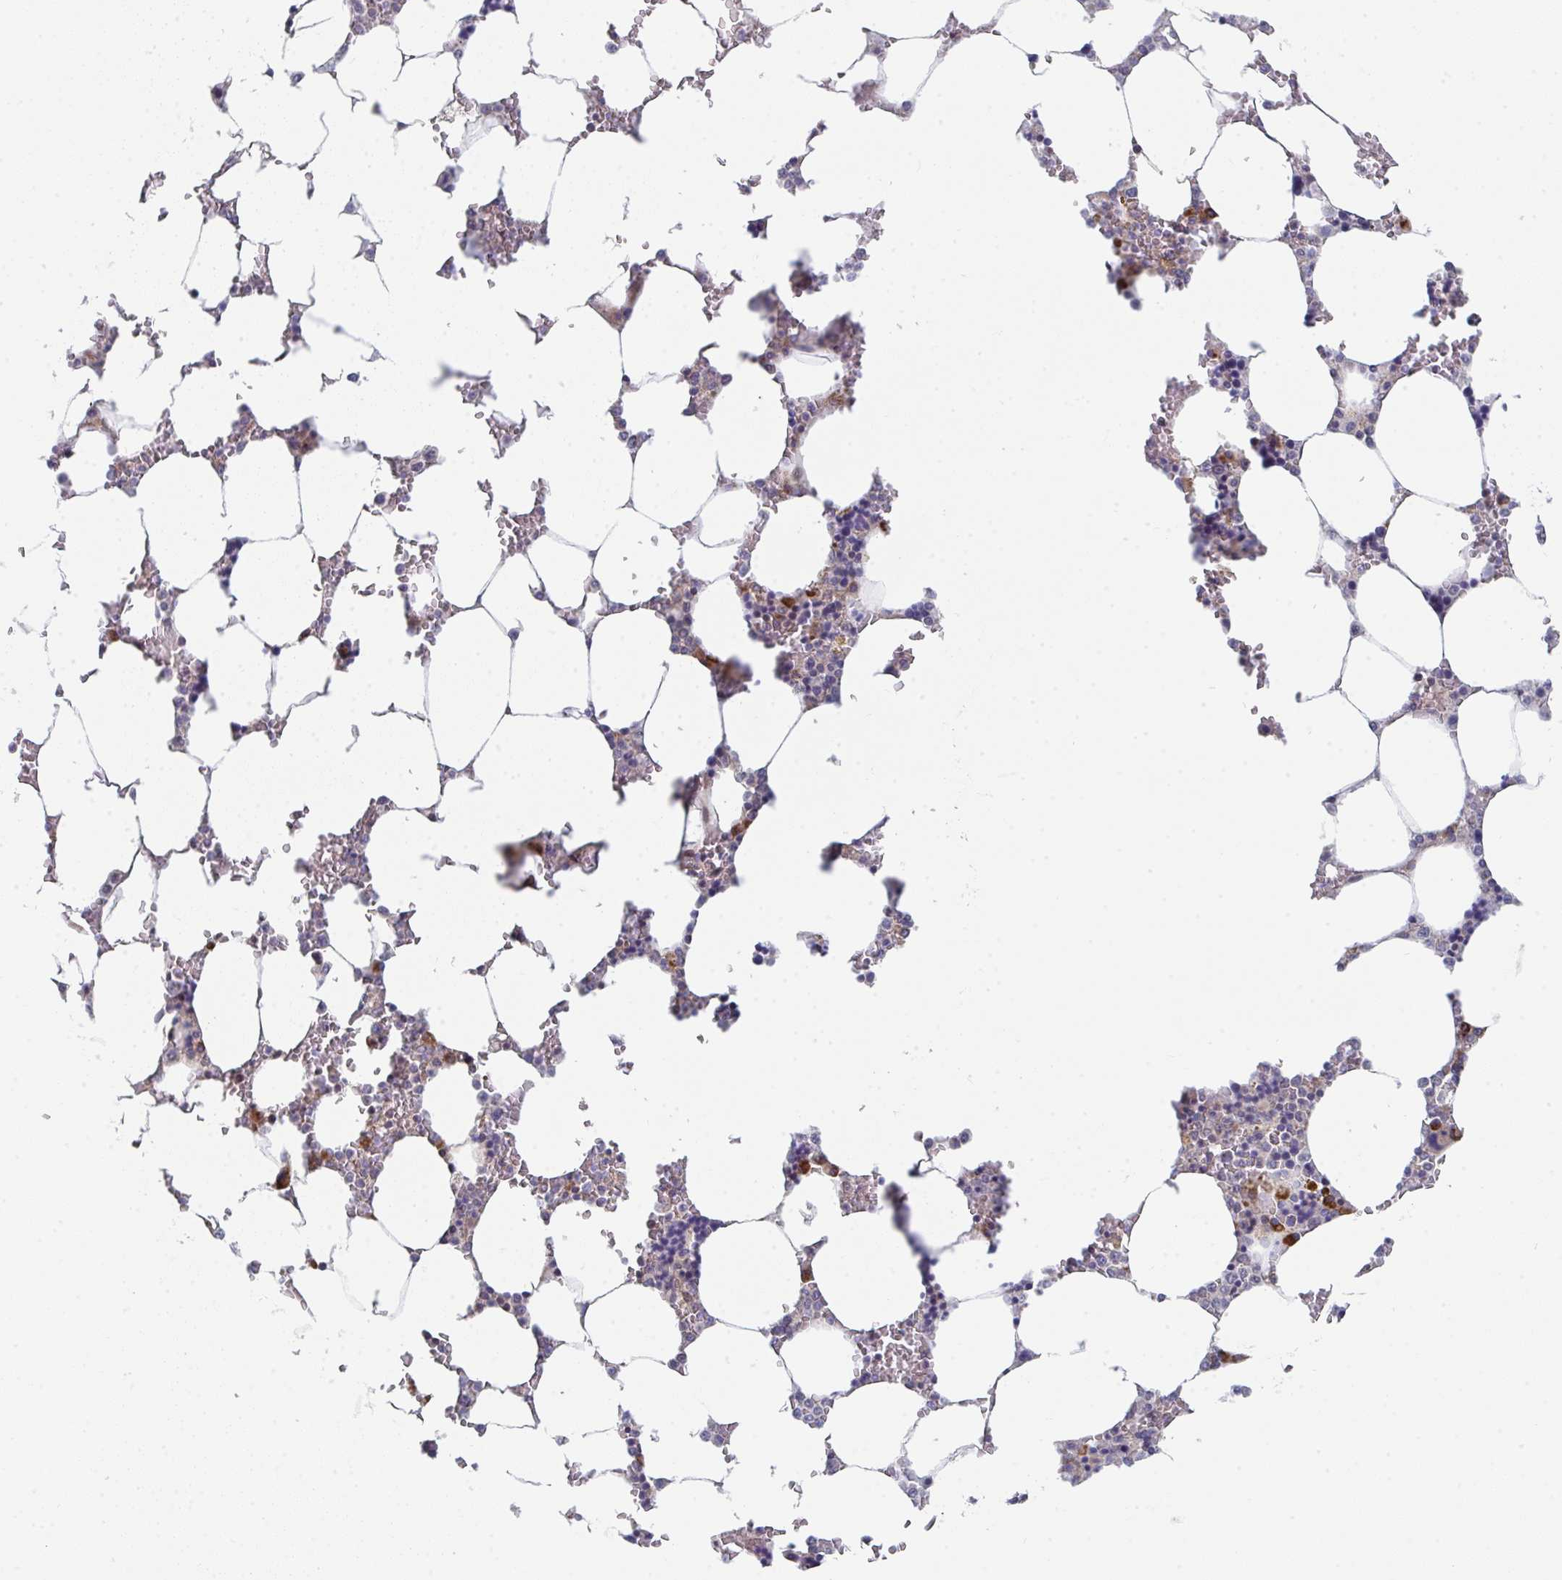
{"staining": {"intensity": "moderate", "quantity": "25%-75%", "location": "cytoplasmic/membranous"}, "tissue": "bone marrow", "cell_type": "Hematopoietic cells", "image_type": "normal", "snomed": [{"axis": "morphology", "description": "Normal tissue, NOS"}, {"axis": "topography", "description": "Bone marrow"}], "caption": "Benign bone marrow reveals moderate cytoplasmic/membranous staining in approximately 25%-75% of hematopoietic cells.", "gene": "PRKCH", "patient": {"sex": "male", "age": 64}}